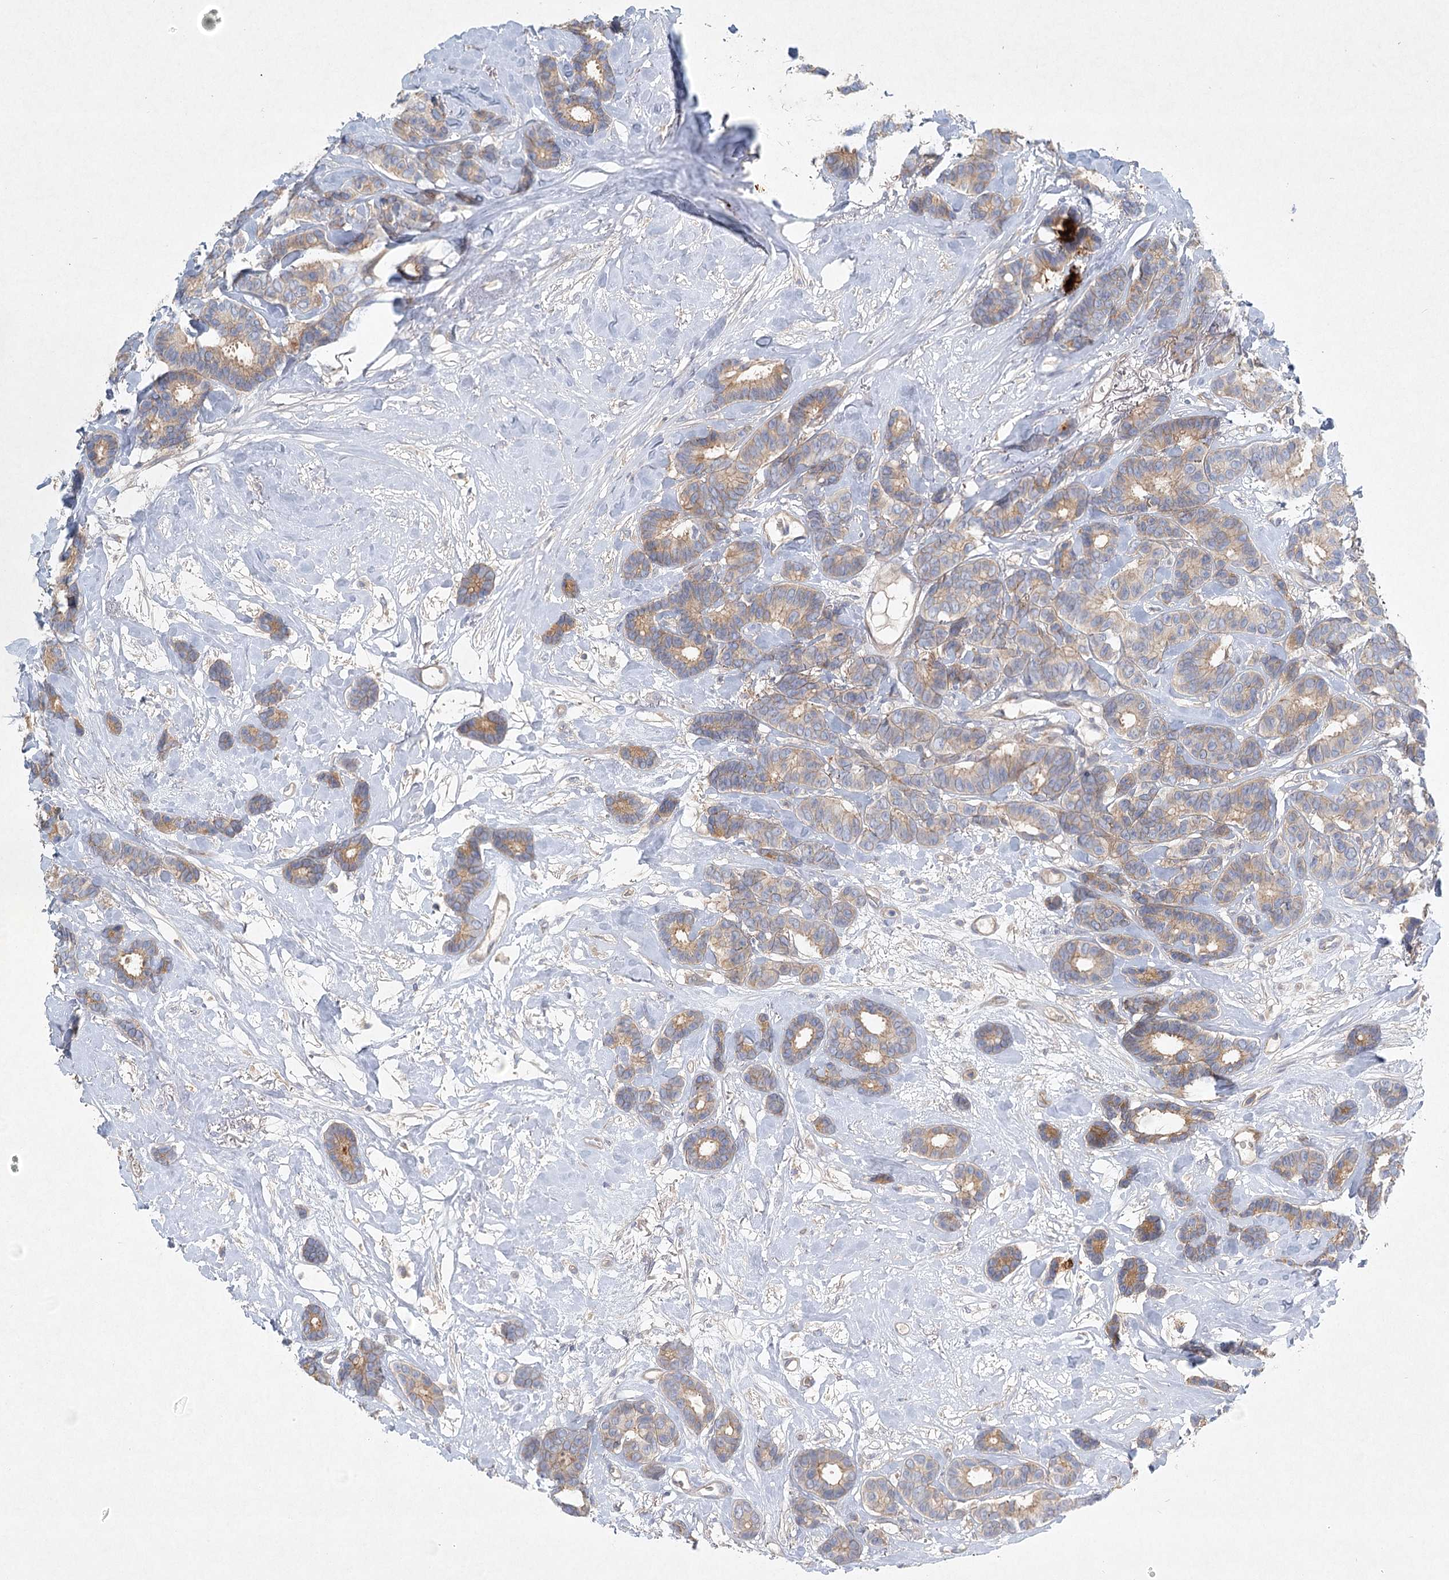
{"staining": {"intensity": "weak", "quantity": ">75%", "location": "cytoplasmic/membranous"}, "tissue": "breast cancer", "cell_type": "Tumor cells", "image_type": "cancer", "snomed": [{"axis": "morphology", "description": "Duct carcinoma"}, {"axis": "topography", "description": "Breast"}], "caption": "Immunohistochemistry image of human invasive ductal carcinoma (breast) stained for a protein (brown), which demonstrates low levels of weak cytoplasmic/membranous staining in about >75% of tumor cells.", "gene": "DNMBP", "patient": {"sex": "female", "age": 87}}